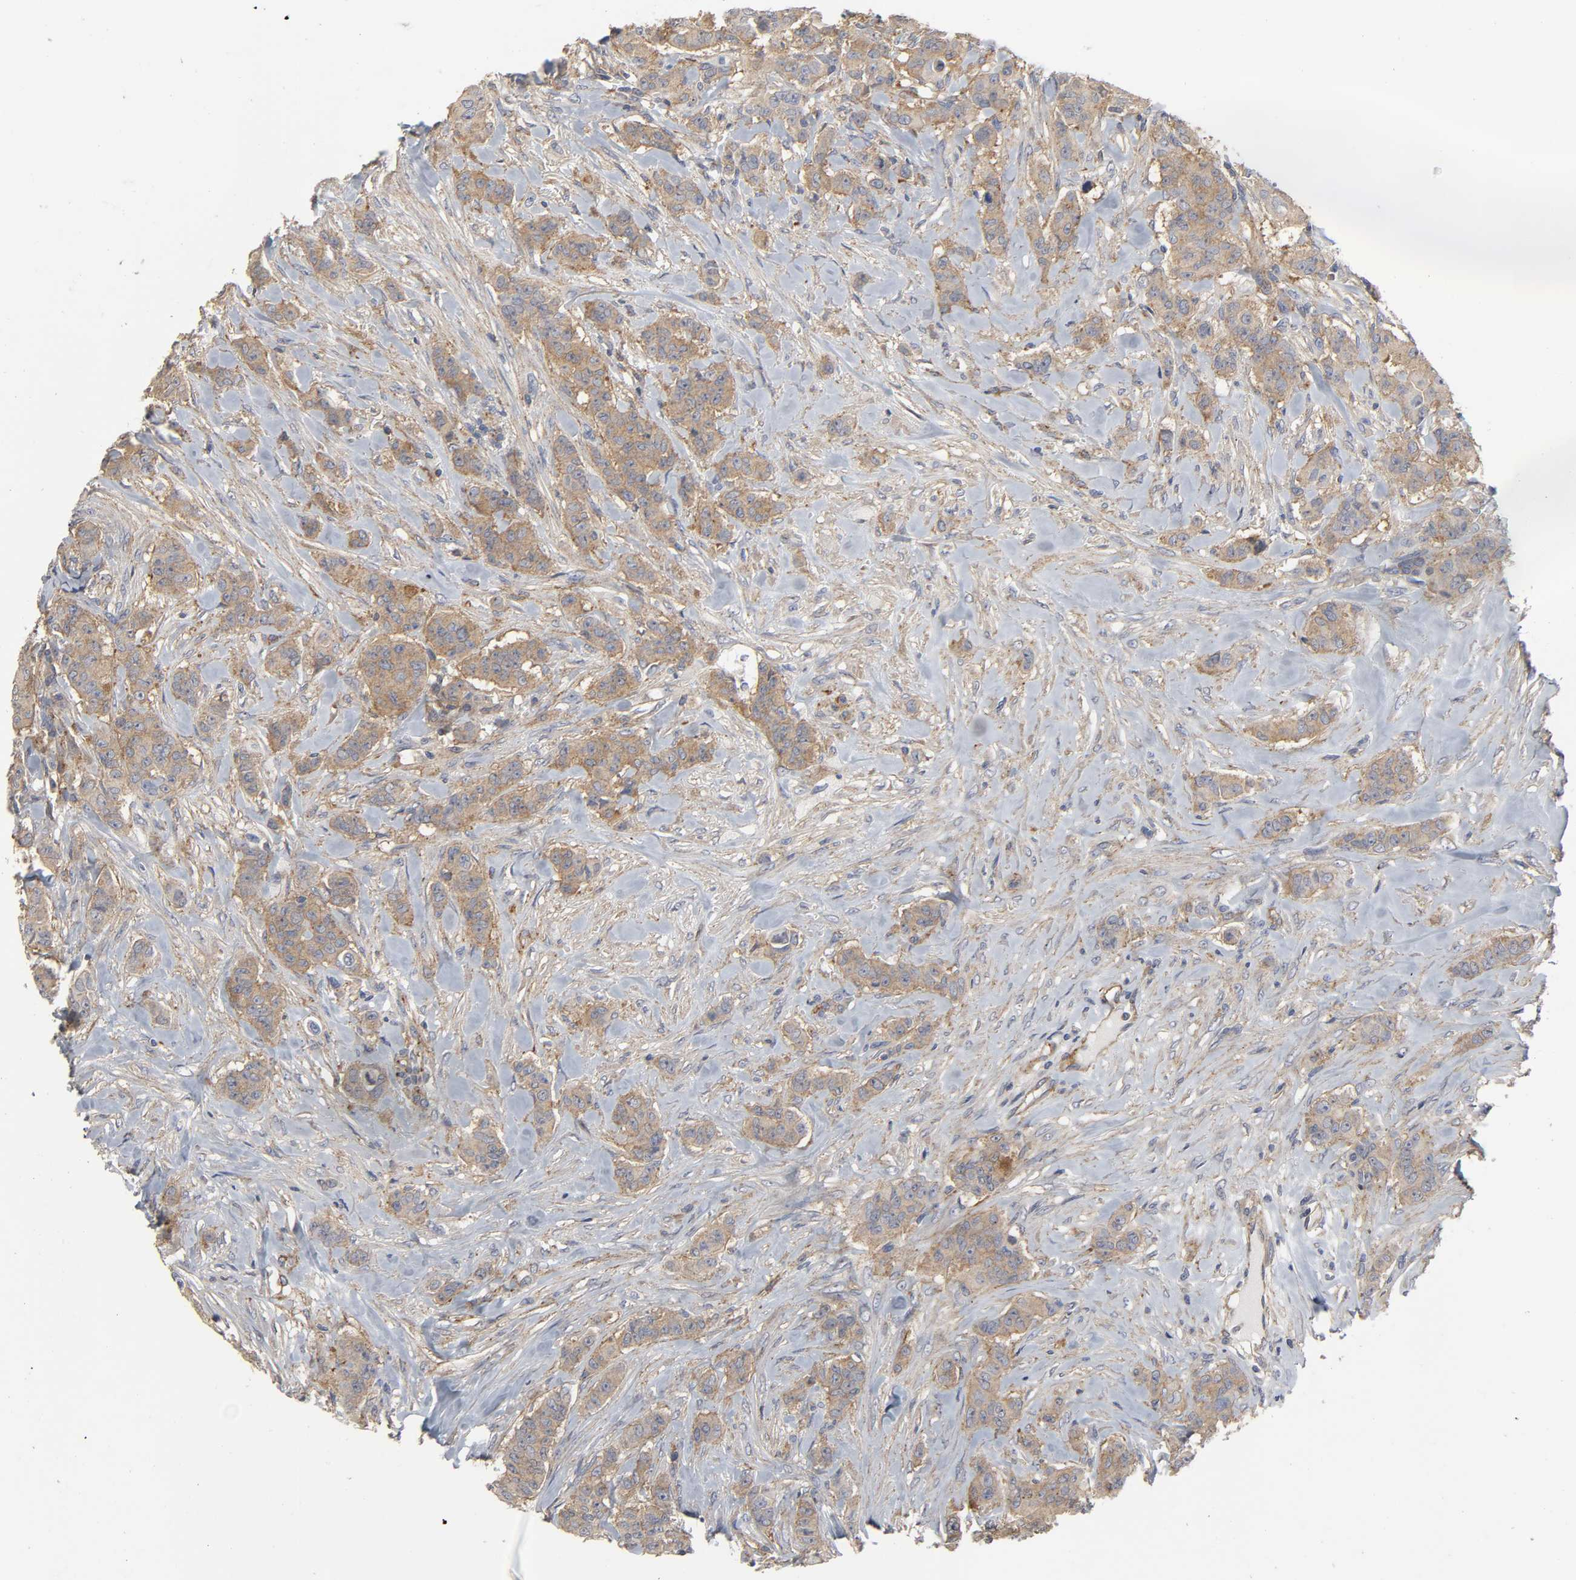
{"staining": {"intensity": "strong", "quantity": ">75%", "location": "cytoplasmic/membranous"}, "tissue": "breast cancer", "cell_type": "Tumor cells", "image_type": "cancer", "snomed": [{"axis": "morphology", "description": "Duct carcinoma"}, {"axis": "topography", "description": "Breast"}], "caption": "This image demonstrates immunohistochemistry staining of breast cancer (invasive ductal carcinoma), with high strong cytoplasmic/membranous expression in about >75% of tumor cells.", "gene": "SH3GLB1", "patient": {"sex": "female", "age": 40}}